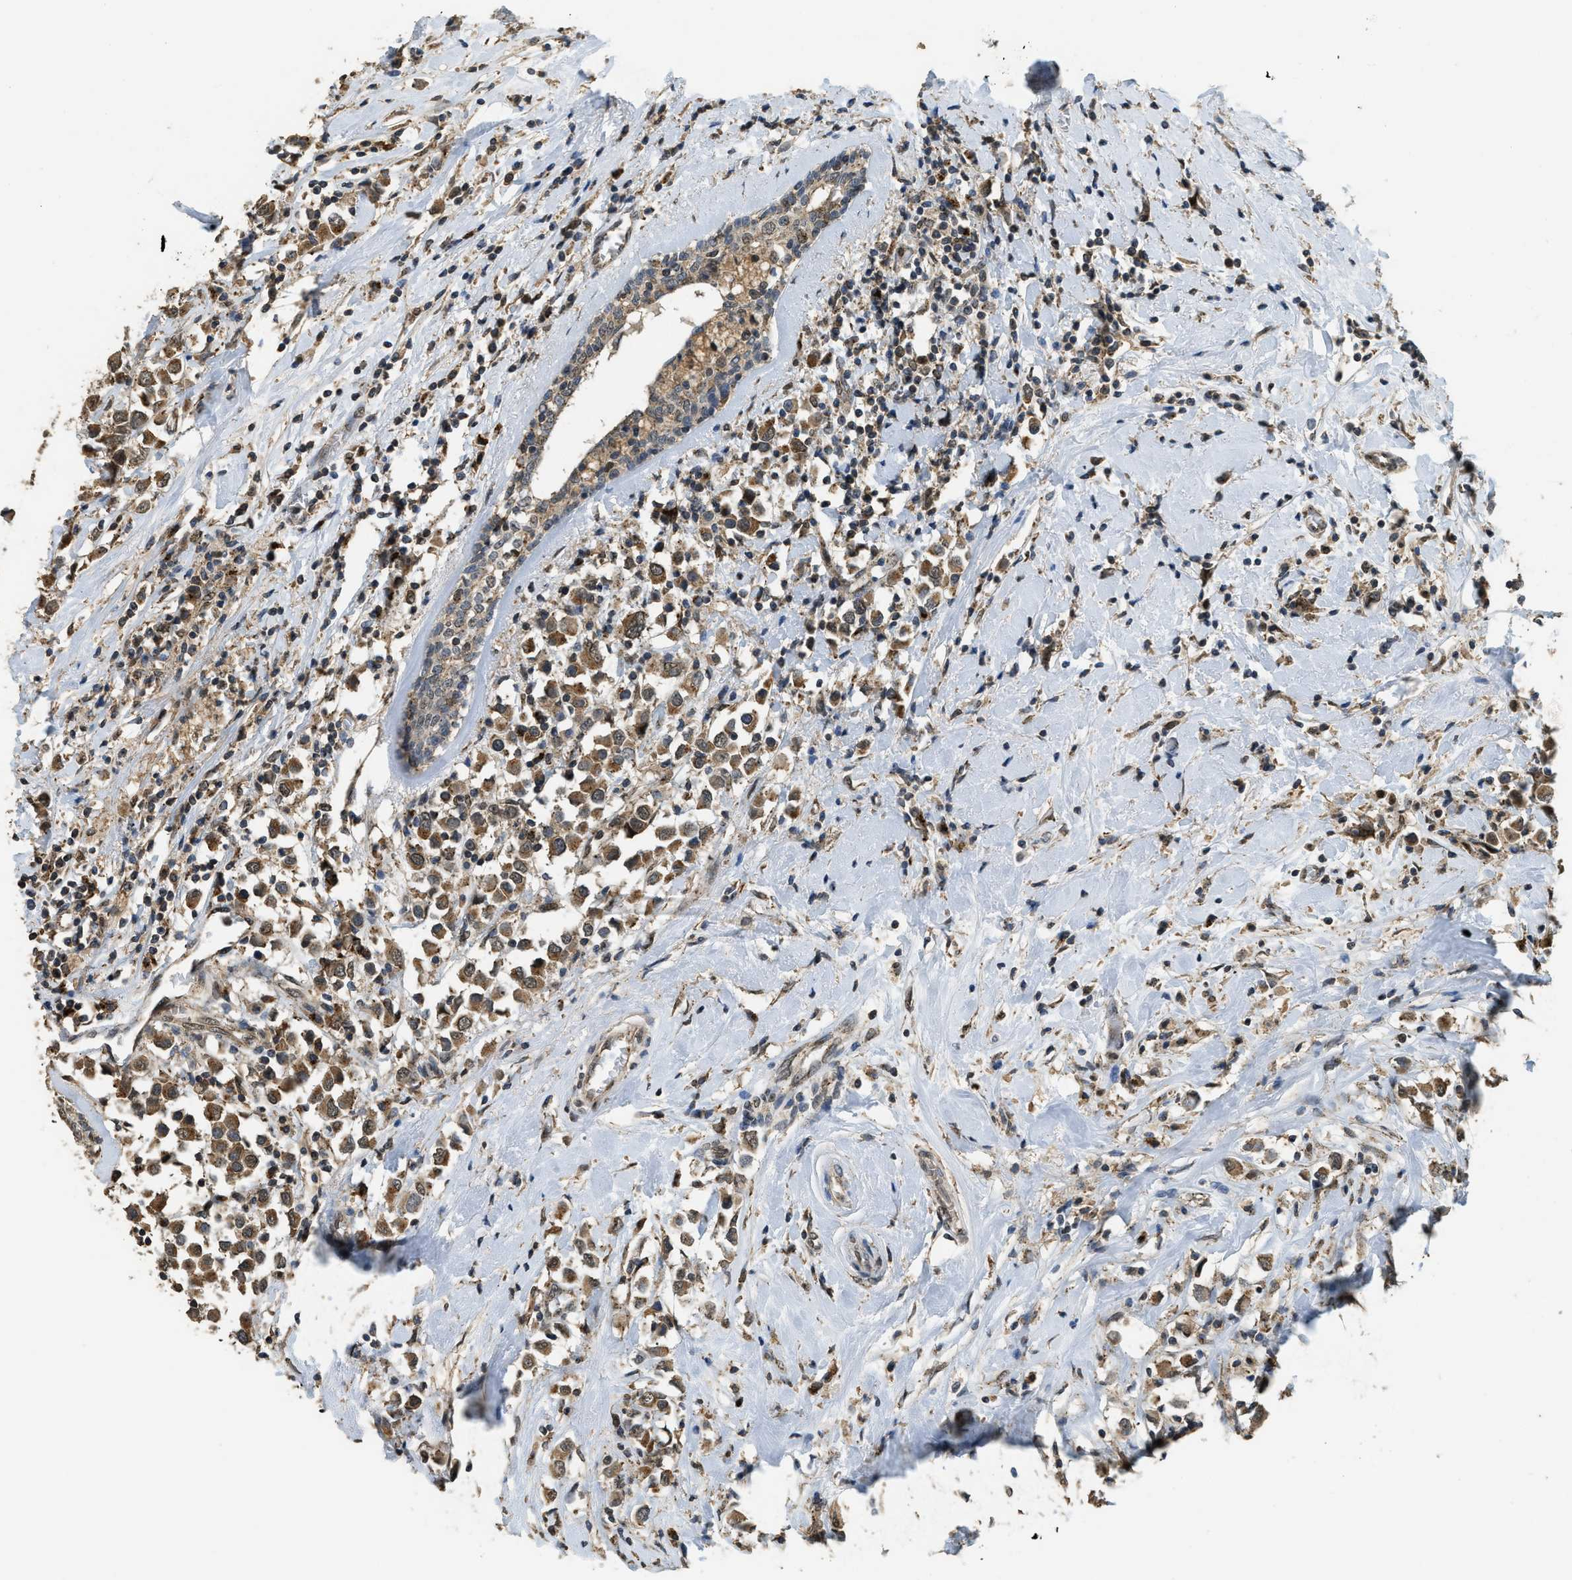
{"staining": {"intensity": "moderate", "quantity": ">75%", "location": "cytoplasmic/membranous"}, "tissue": "breast cancer", "cell_type": "Tumor cells", "image_type": "cancer", "snomed": [{"axis": "morphology", "description": "Duct carcinoma"}, {"axis": "topography", "description": "Breast"}], "caption": "Immunohistochemical staining of infiltrating ductal carcinoma (breast) shows medium levels of moderate cytoplasmic/membranous expression in approximately >75% of tumor cells.", "gene": "IPO7", "patient": {"sex": "female", "age": 61}}